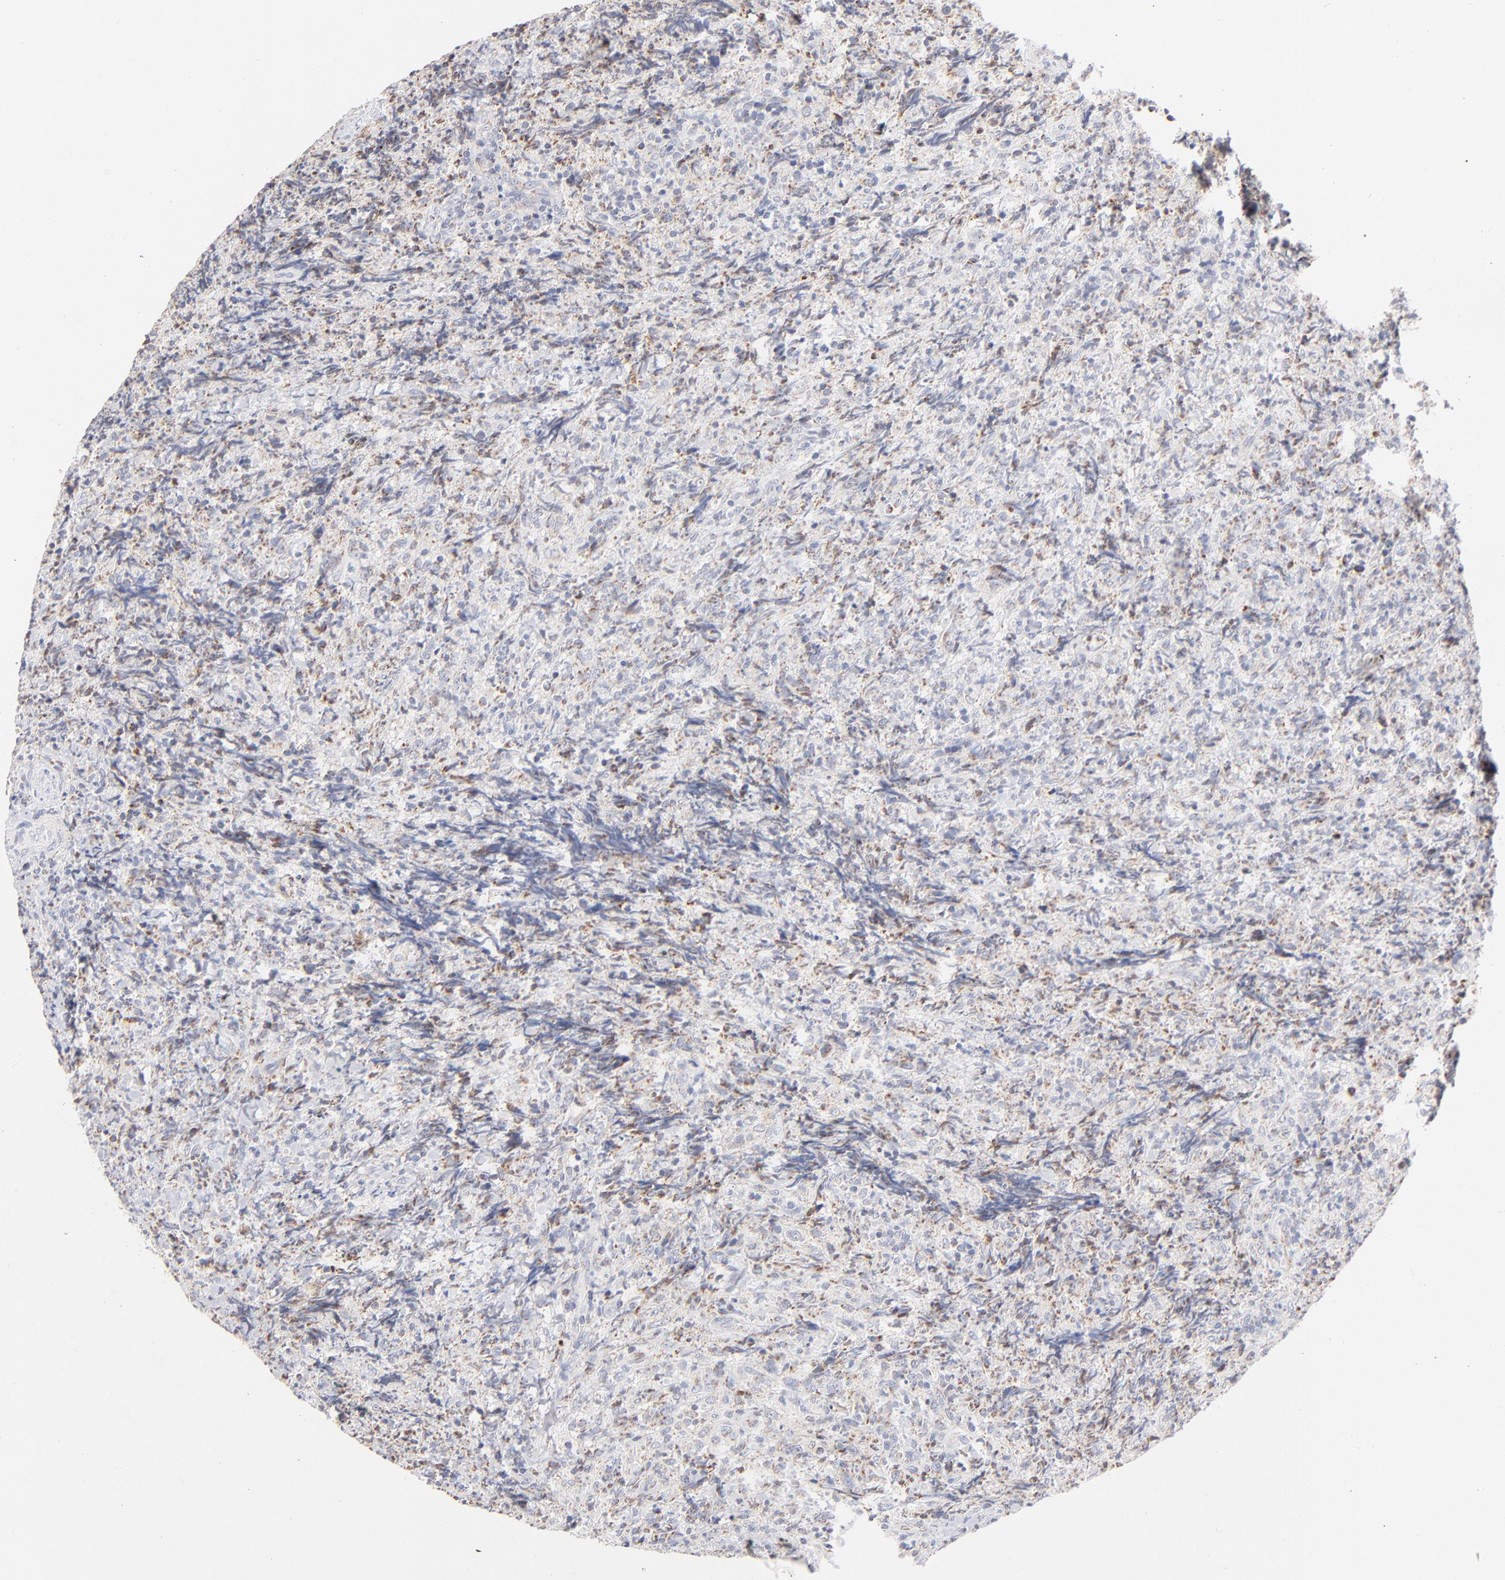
{"staining": {"intensity": "moderate", "quantity": "25%-75%", "location": "cytoplasmic/membranous"}, "tissue": "lymphoma", "cell_type": "Tumor cells", "image_type": "cancer", "snomed": [{"axis": "morphology", "description": "Malignant lymphoma, non-Hodgkin's type, High grade"}, {"axis": "topography", "description": "Tonsil"}], "caption": "Malignant lymphoma, non-Hodgkin's type (high-grade) stained with IHC displays moderate cytoplasmic/membranous staining in approximately 25%-75% of tumor cells. (brown staining indicates protein expression, while blue staining denotes nuclei).", "gene": "MRPL58", "patient": {"sex": "female", "age": 36}}